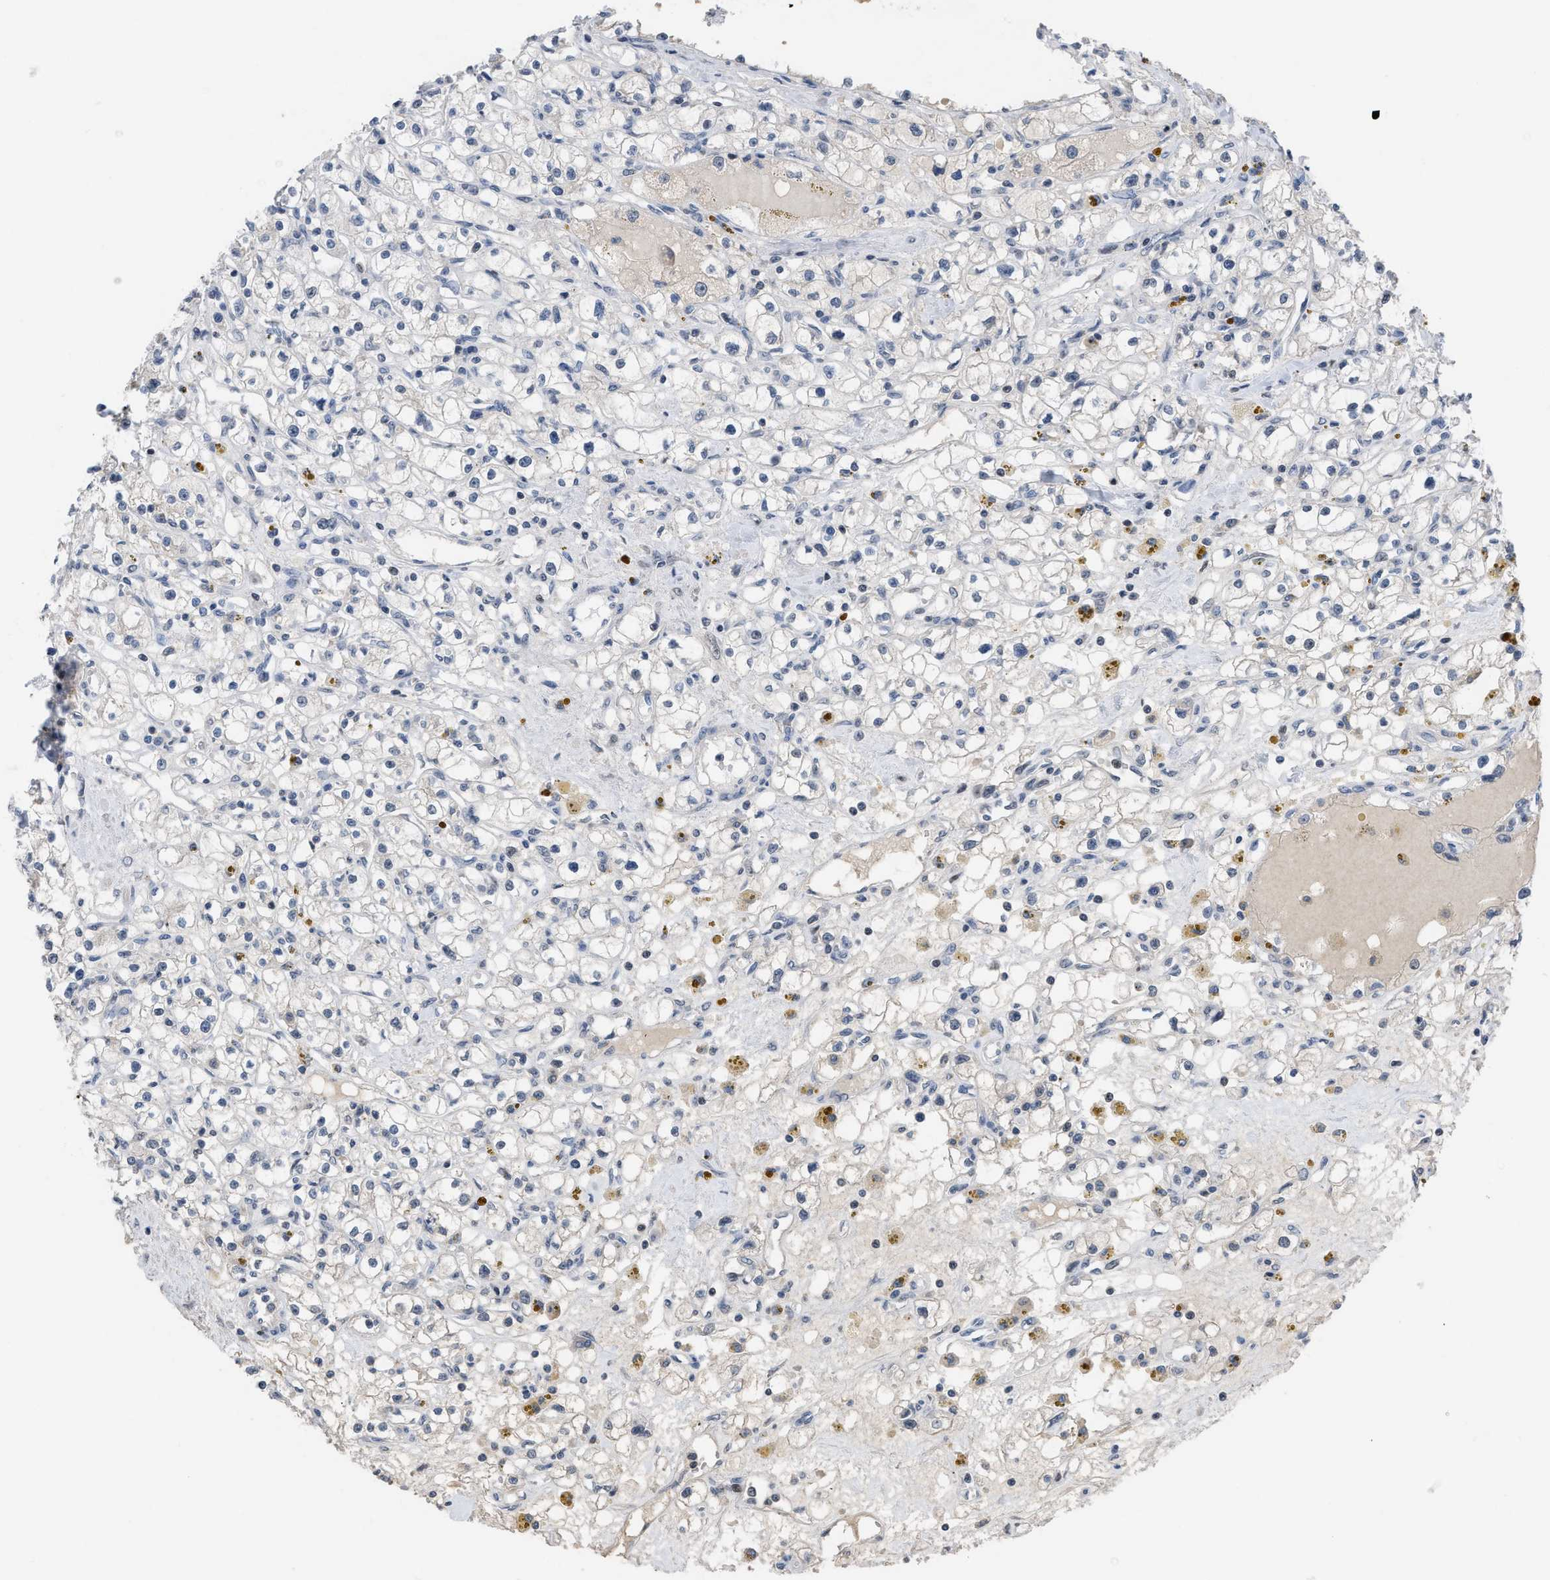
{"staining": {"intensity": "weak", "quantity": "<25%", "location": "cytoplasmic/membranous"}, "tissue": "renal cancer", "cell_type": "Tumor cells", "image_type": "cancer", "snomed": [{"axis": "morphology", "description": "Adenocarcinoma, NOS"}, {"axis": "topography", "description": "Kidney"}], "caption": "Immunohistochemical staining of adenocarcinoma (renal) shows no significant expression in tumor cells.", "gene": "SETDB1", "patient": {"sex": "male", "age": 56}}